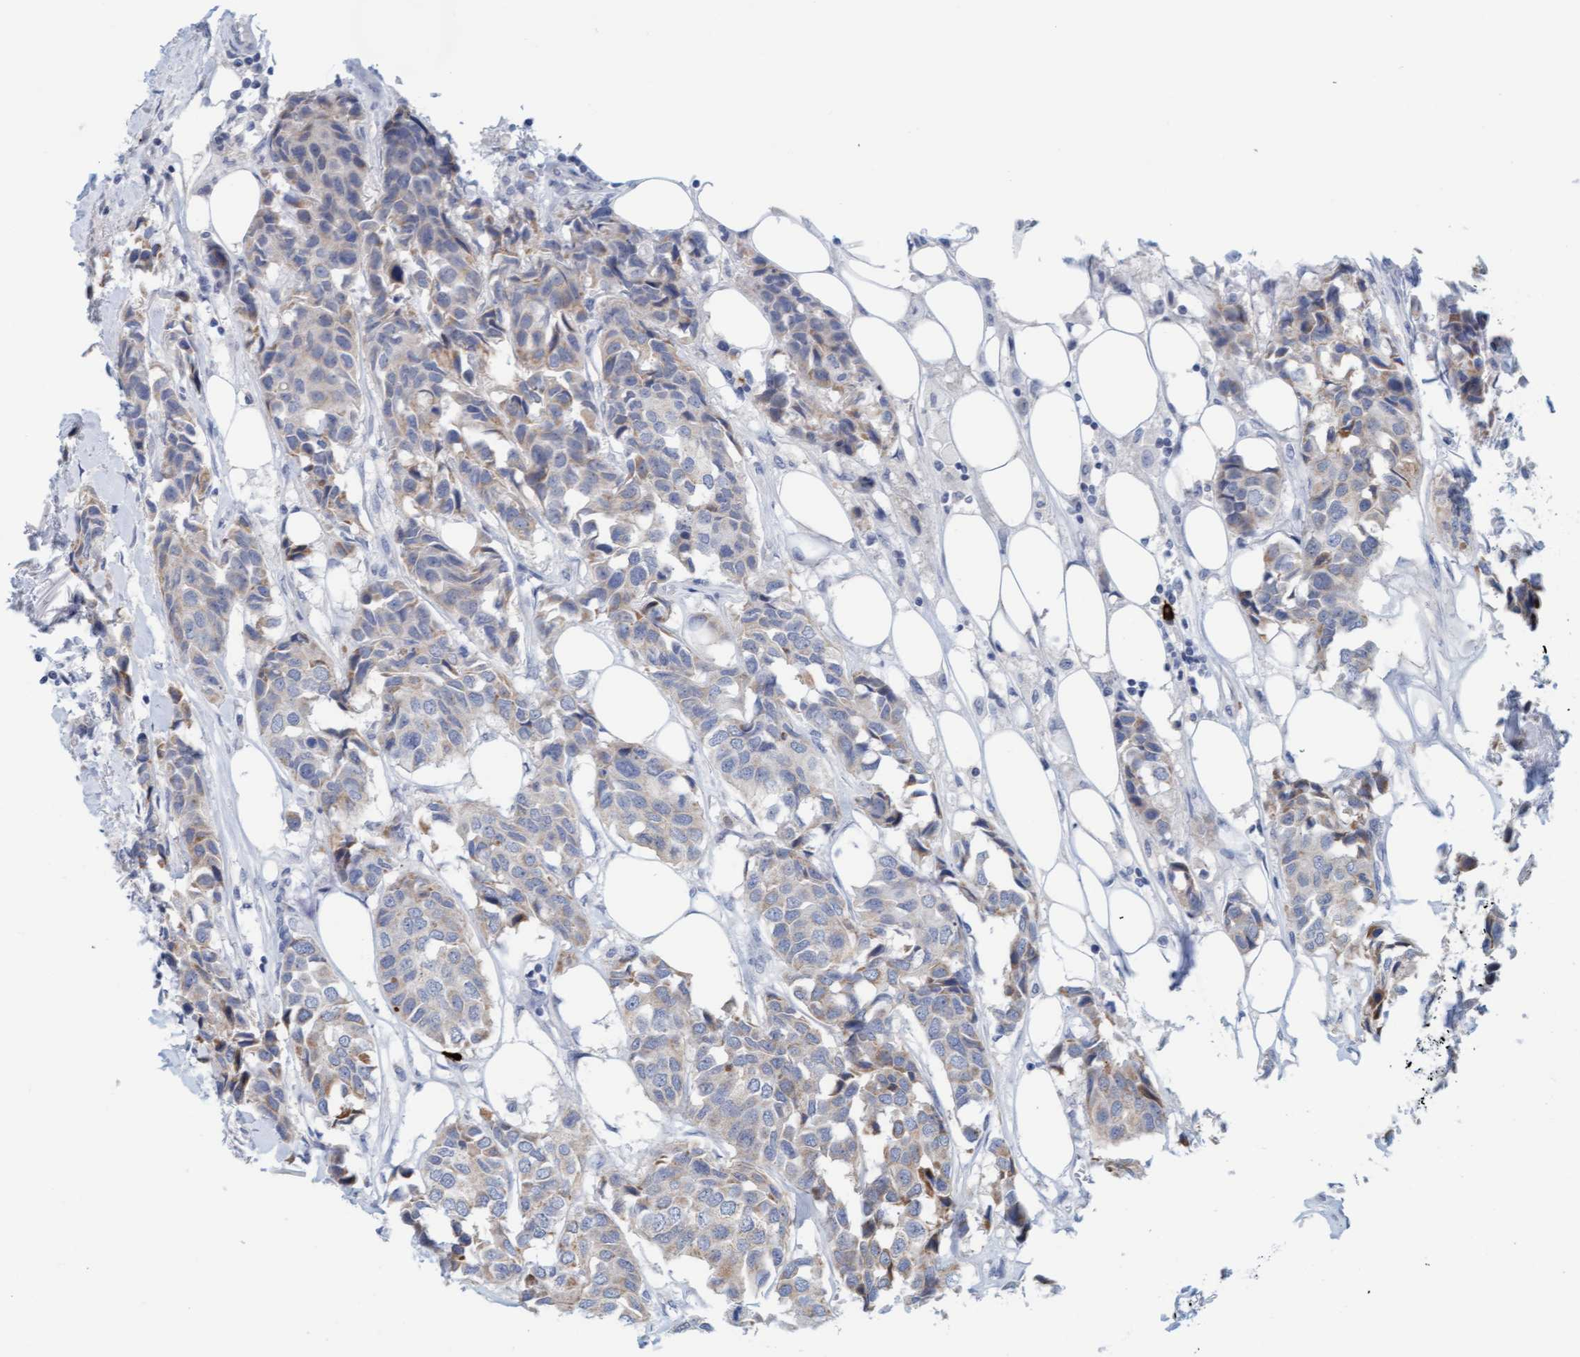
{"staining": {"intensity": "weak", "quantity": "<25%", "location": "cytoplasmic/membranous"}, "tissue": "breast cancer", "cell_type": "Tumor cells", "image_type": "cancer", "snomed": [{"axis": "morphology", "description": "Duct carcinoma"}, {"axis": "topography", "description": "Breast"}], "caption": "The immunohistochemistry image has no significant positivity in tumor cells of breast cancer (infiltrating ductal carcinoma) tissue.", "gene": "CPA3", "patient": {"sex": "female", "age": 80}}